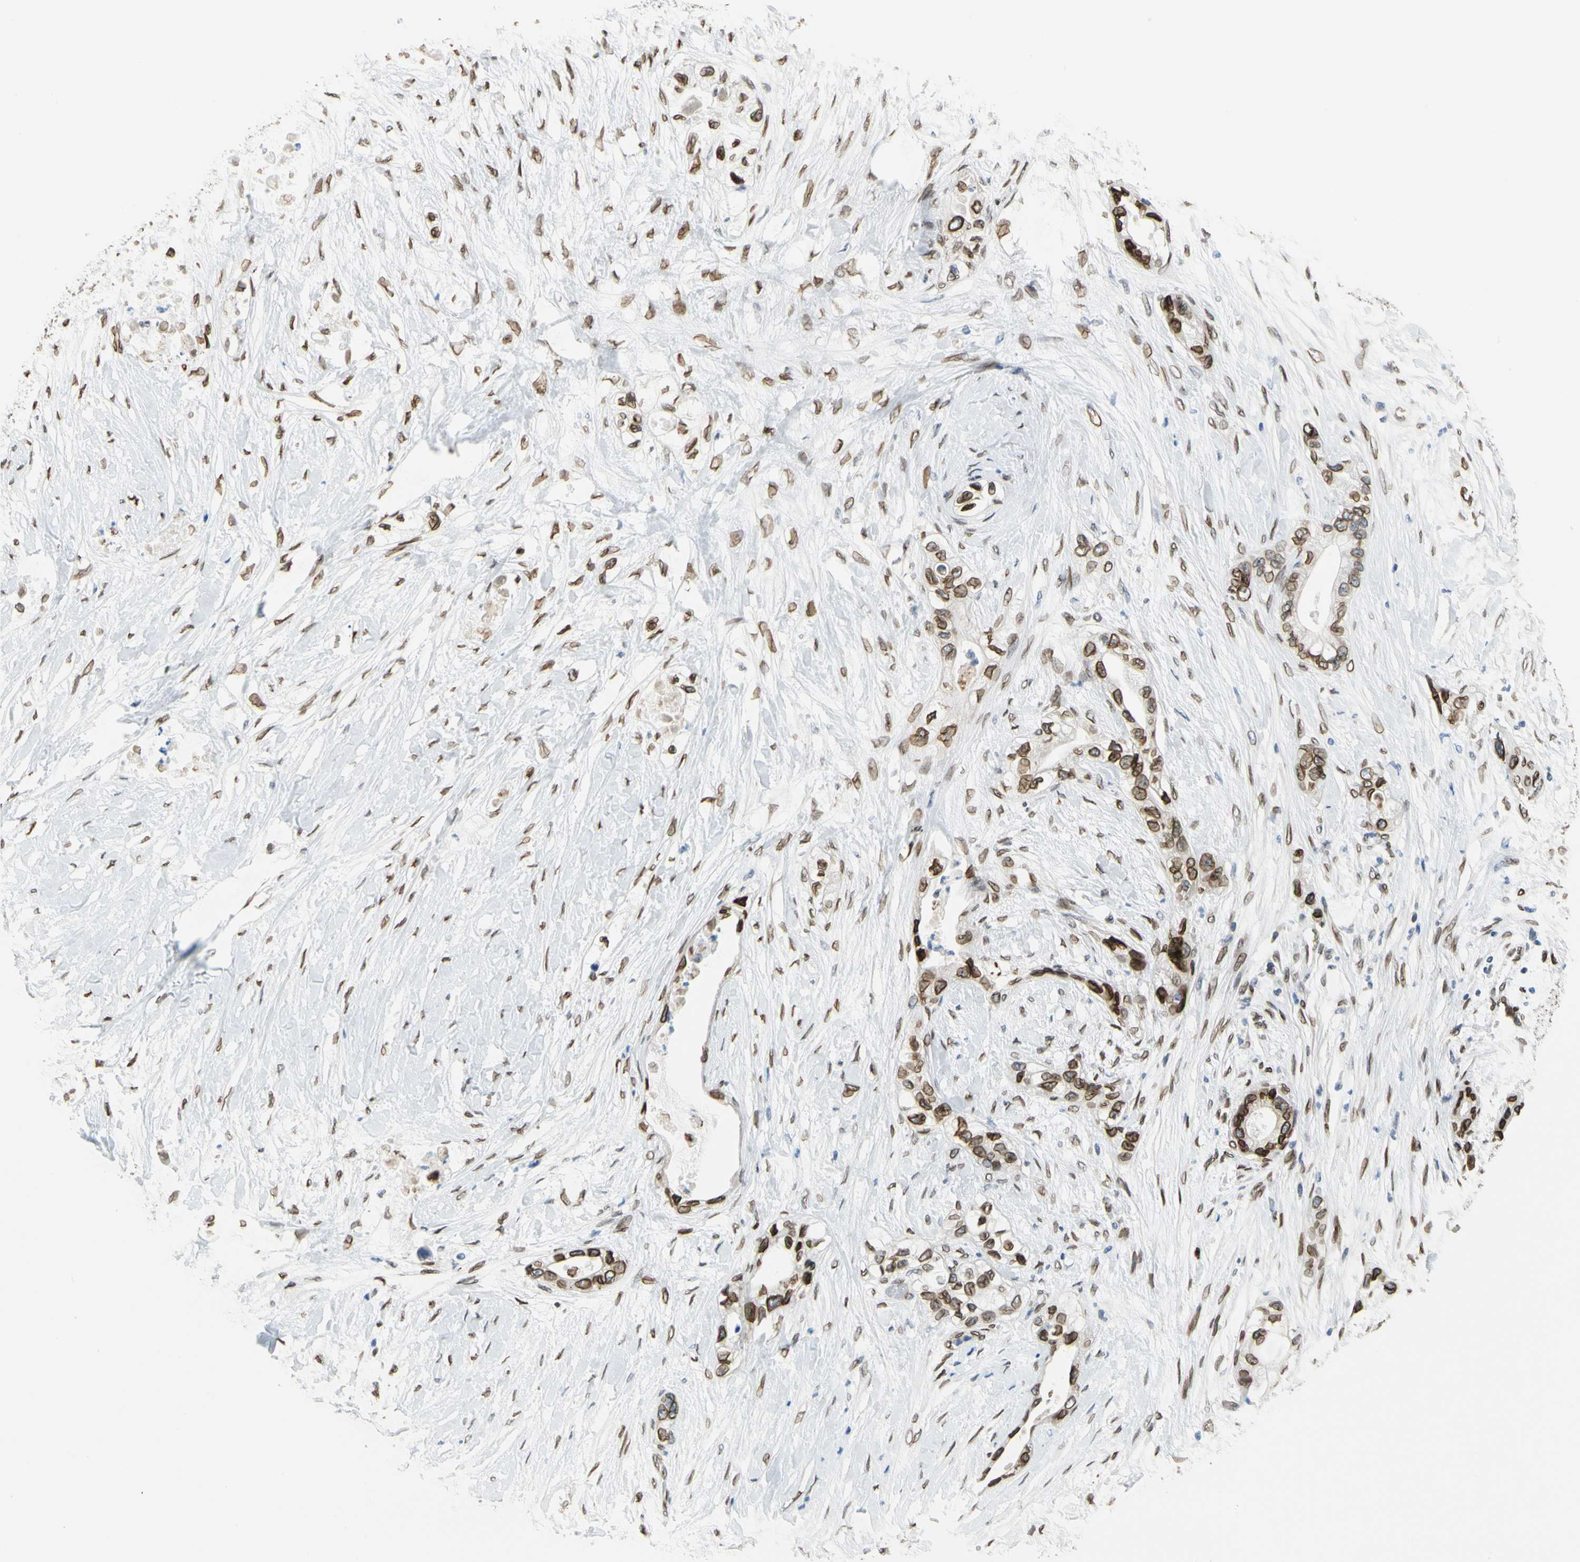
{"staining": {"intensity": "moderate", "quantity": "25%-75%", "location": "cytoplasmic/membranous,nuclear"}, "tissue": "pancreatic cancer", "cell_type": "Tumor cells", "image_type": "cancer", "snomed": [{"axis": "morphology", "description": "Adenocarcinoma, NOS"}, {"axis": "topography", "description": "Pancreas"}], "caption": "Pancreatic cancer (adenocarcinoma) tissue shows moderate cytoplasmic/membranous and nuclear positivity in approximately 25%-75% of tumor cells, visualized by immunohistochemistry.", "gene": "SUN1", "patient": {"sex": "female", "age": 70}}